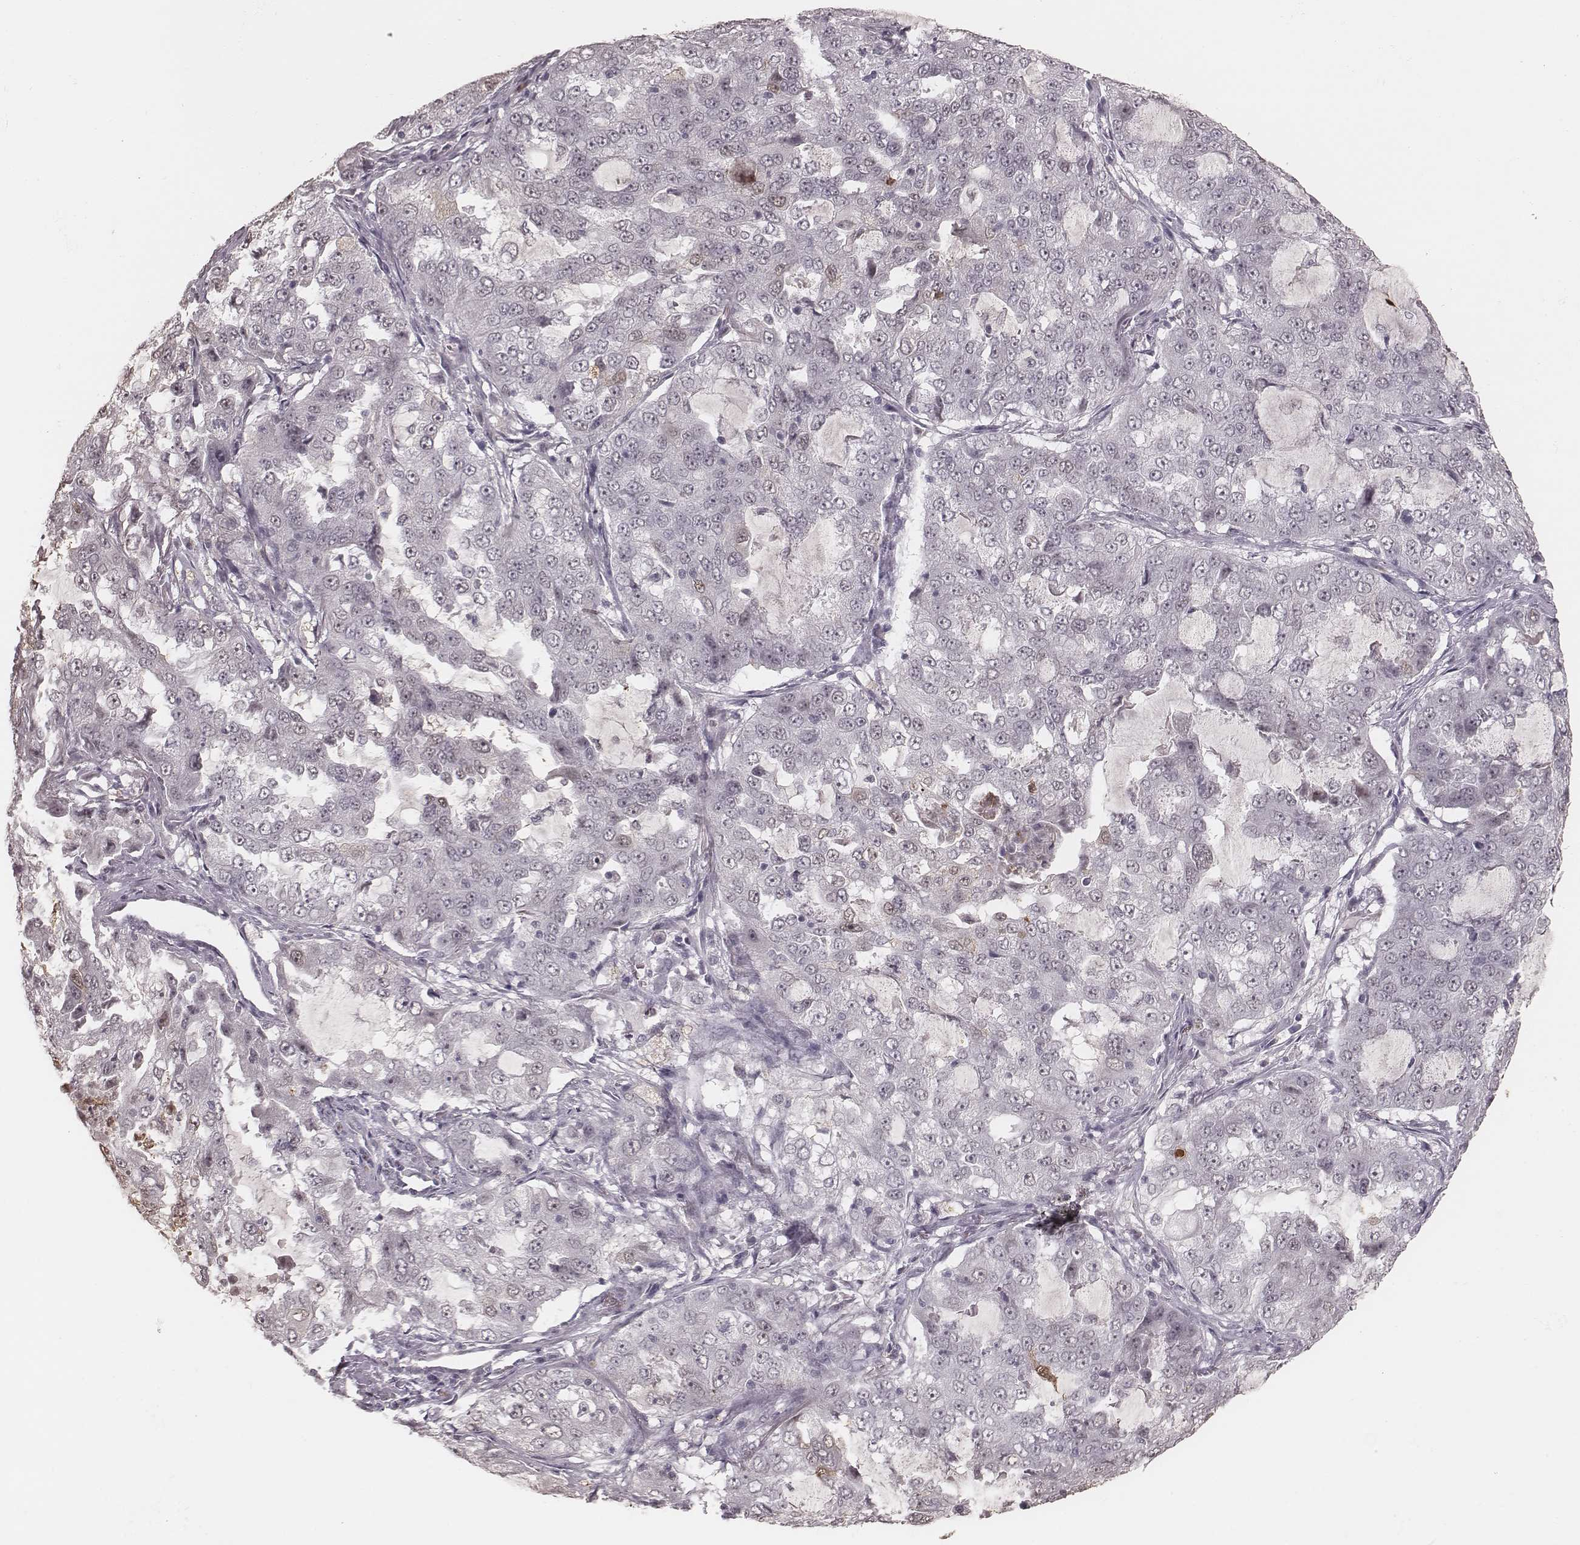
{"staining": {"intensity": "negative", "quantity": "none", "location": "none"}, "tissue": "lung cancer", "cell_type": "Tumor cells", "image_type": "cancer", "snomed": [{"axis": "morphology", "description": "Adenocarcinoma, NOS"}, {"axis": "topography", "description": "Lung"}], "caption": "IHC of adenocarcinoma (lung) displays no positivity in tumor cells. (Brightfield microscopy of DAB (3,3'-diaminobenzidine) immunohistochemistry (IHC) at high magnification).", "gene": "KITLG", "patient": {"sex": "female", "age": 61}}